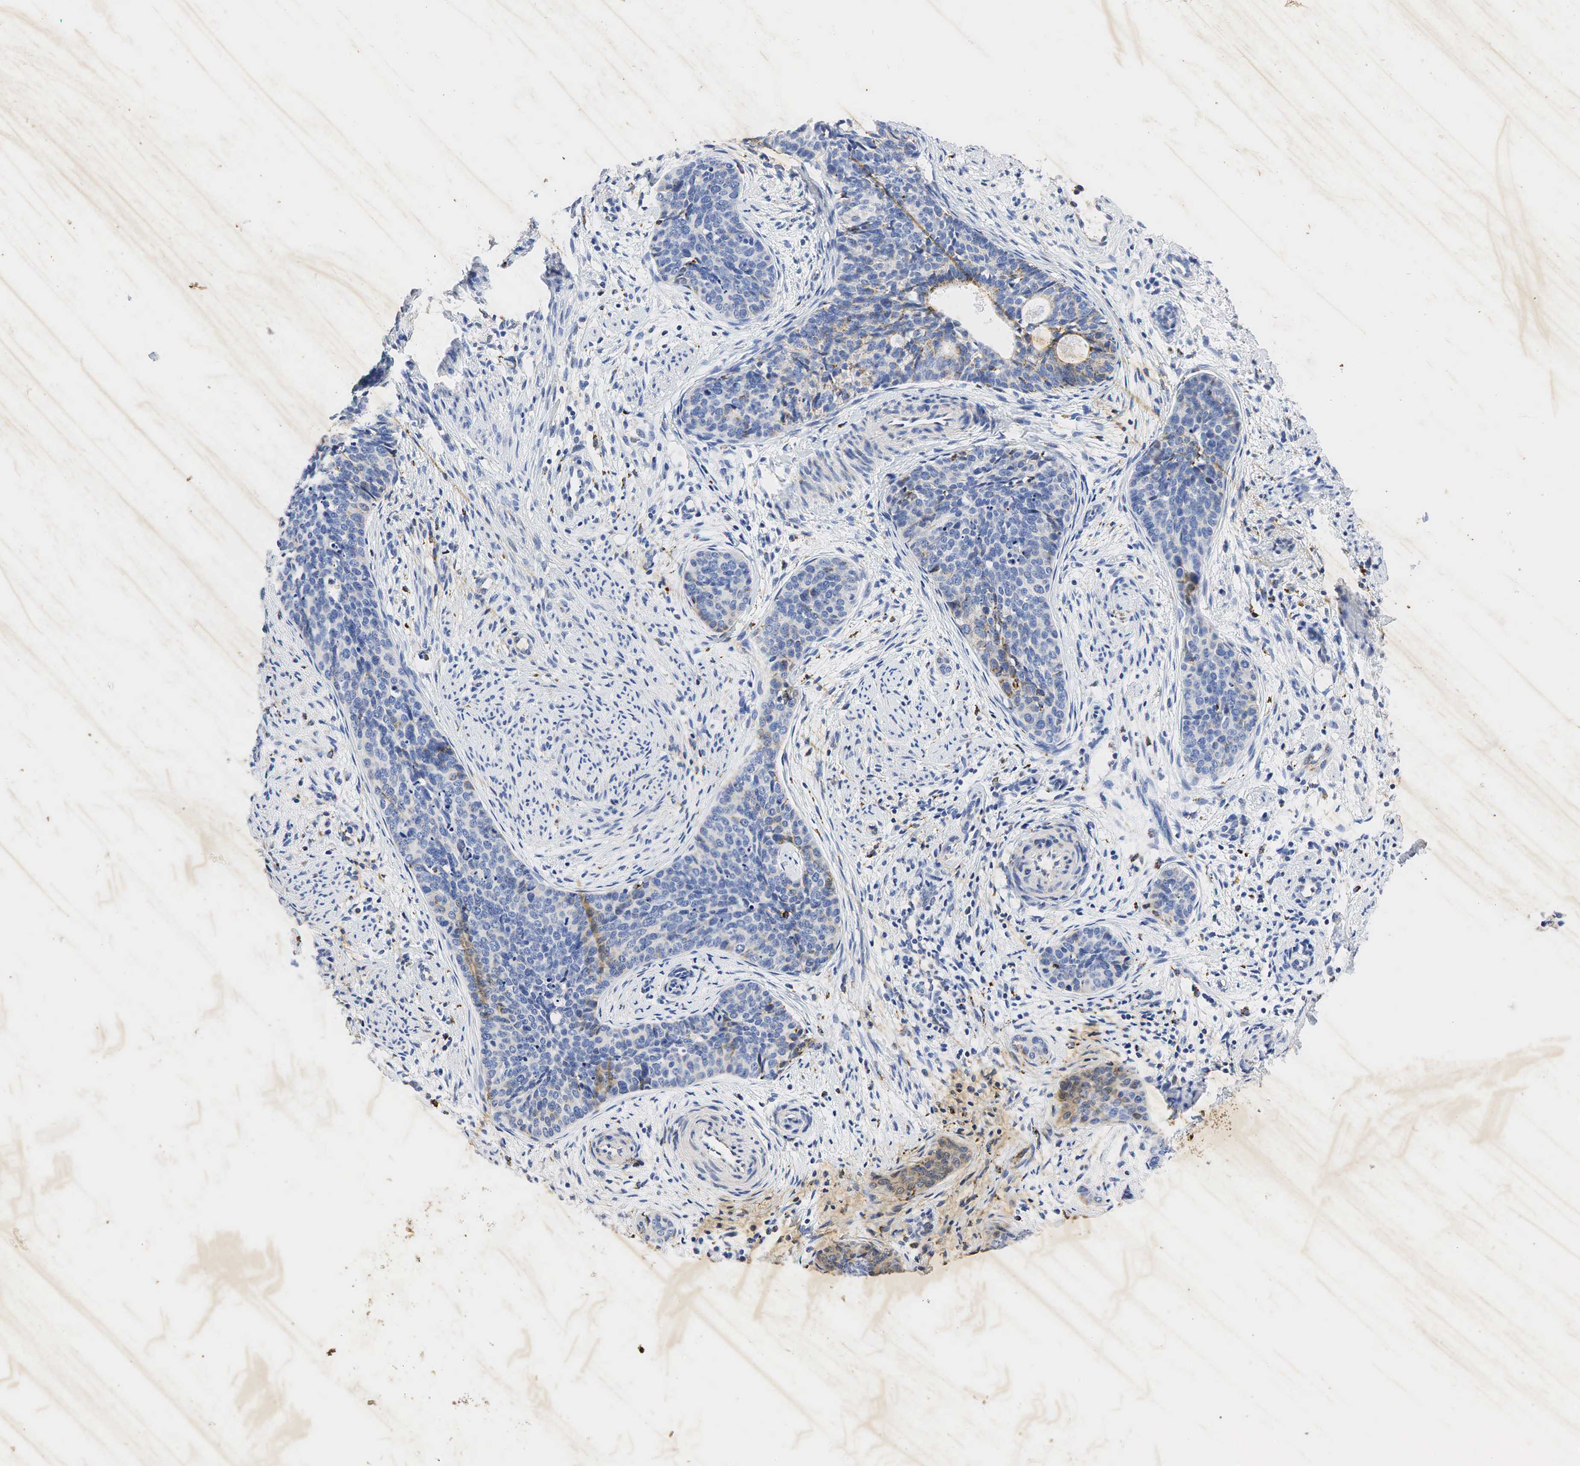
{"staining": {"intensity": "weak", "quantity": "<25%", "location": "cytoplasmic/membranous,nuclear"}, "tissue": "cervical cancer", "cell_type": "Tumor cells", "image_type": "cancer", "snomed": [{"axis": "morphology", "description": "Squamous cell carcinoma, NOS"}, {"axis": "topography", "description": "Cervix"}], "caption": "Tumor cells are negative for brown protein staining in cervical cancer.", "gene": "SYP", "patient": {"sex": "female", "age": 34}}